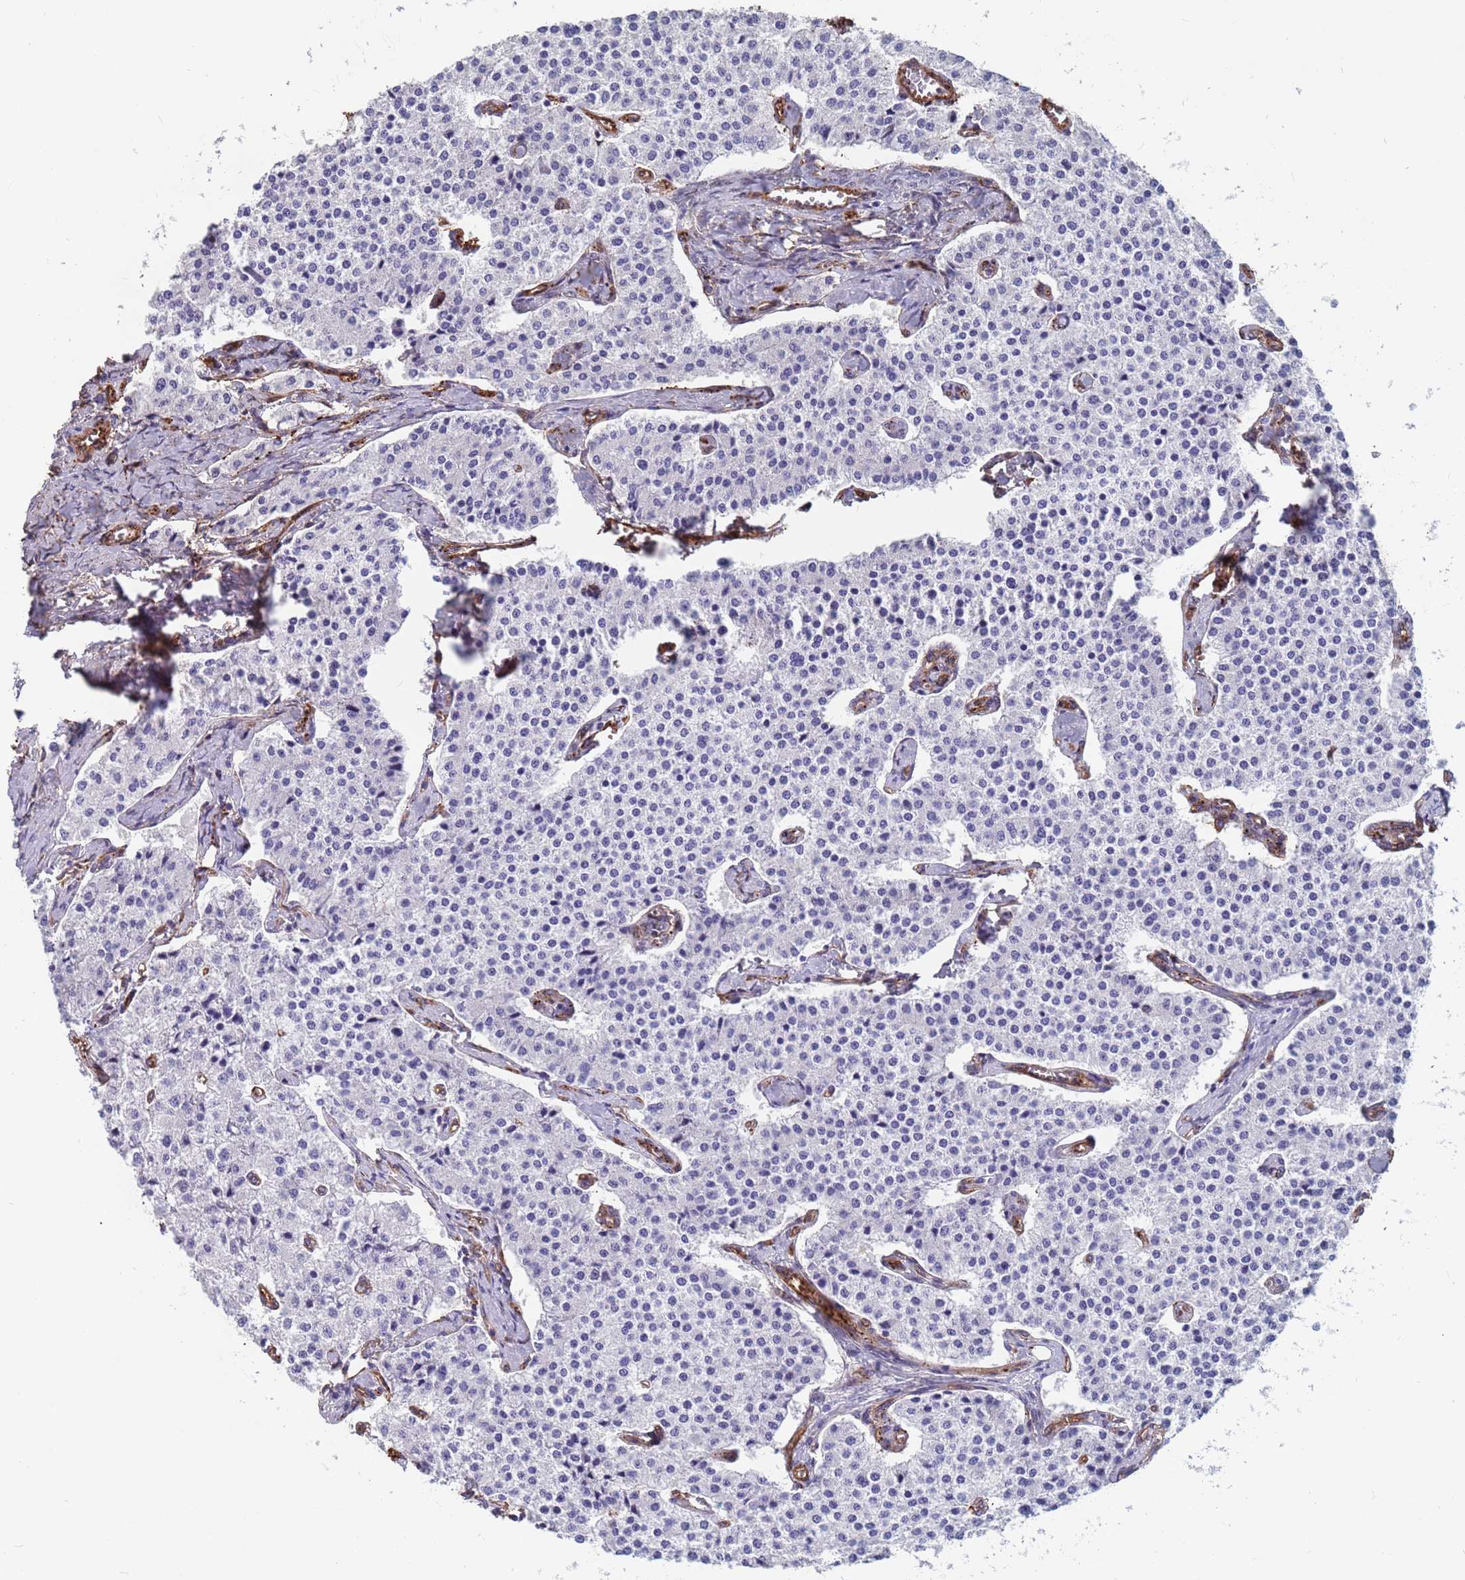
{"staining": {"intensity": "negative", "quantity": "none", "location": "none"}, "tissue": "carcinoid", "cell_type": "Tumor cells", "image_type": "cancer", "snomed": [{"axis": "morphology", "description": "Carcinoid, malignant, NOS"}, {"axis": "topography", "description": "Colon"}], "caption": "An immunohistochemistry photomicrograph of carcinoid is shown. There is no staining in tumor cells of carcinoid.", "gene": "EHD2", "patient": {"sex": "female", "age": 52}}